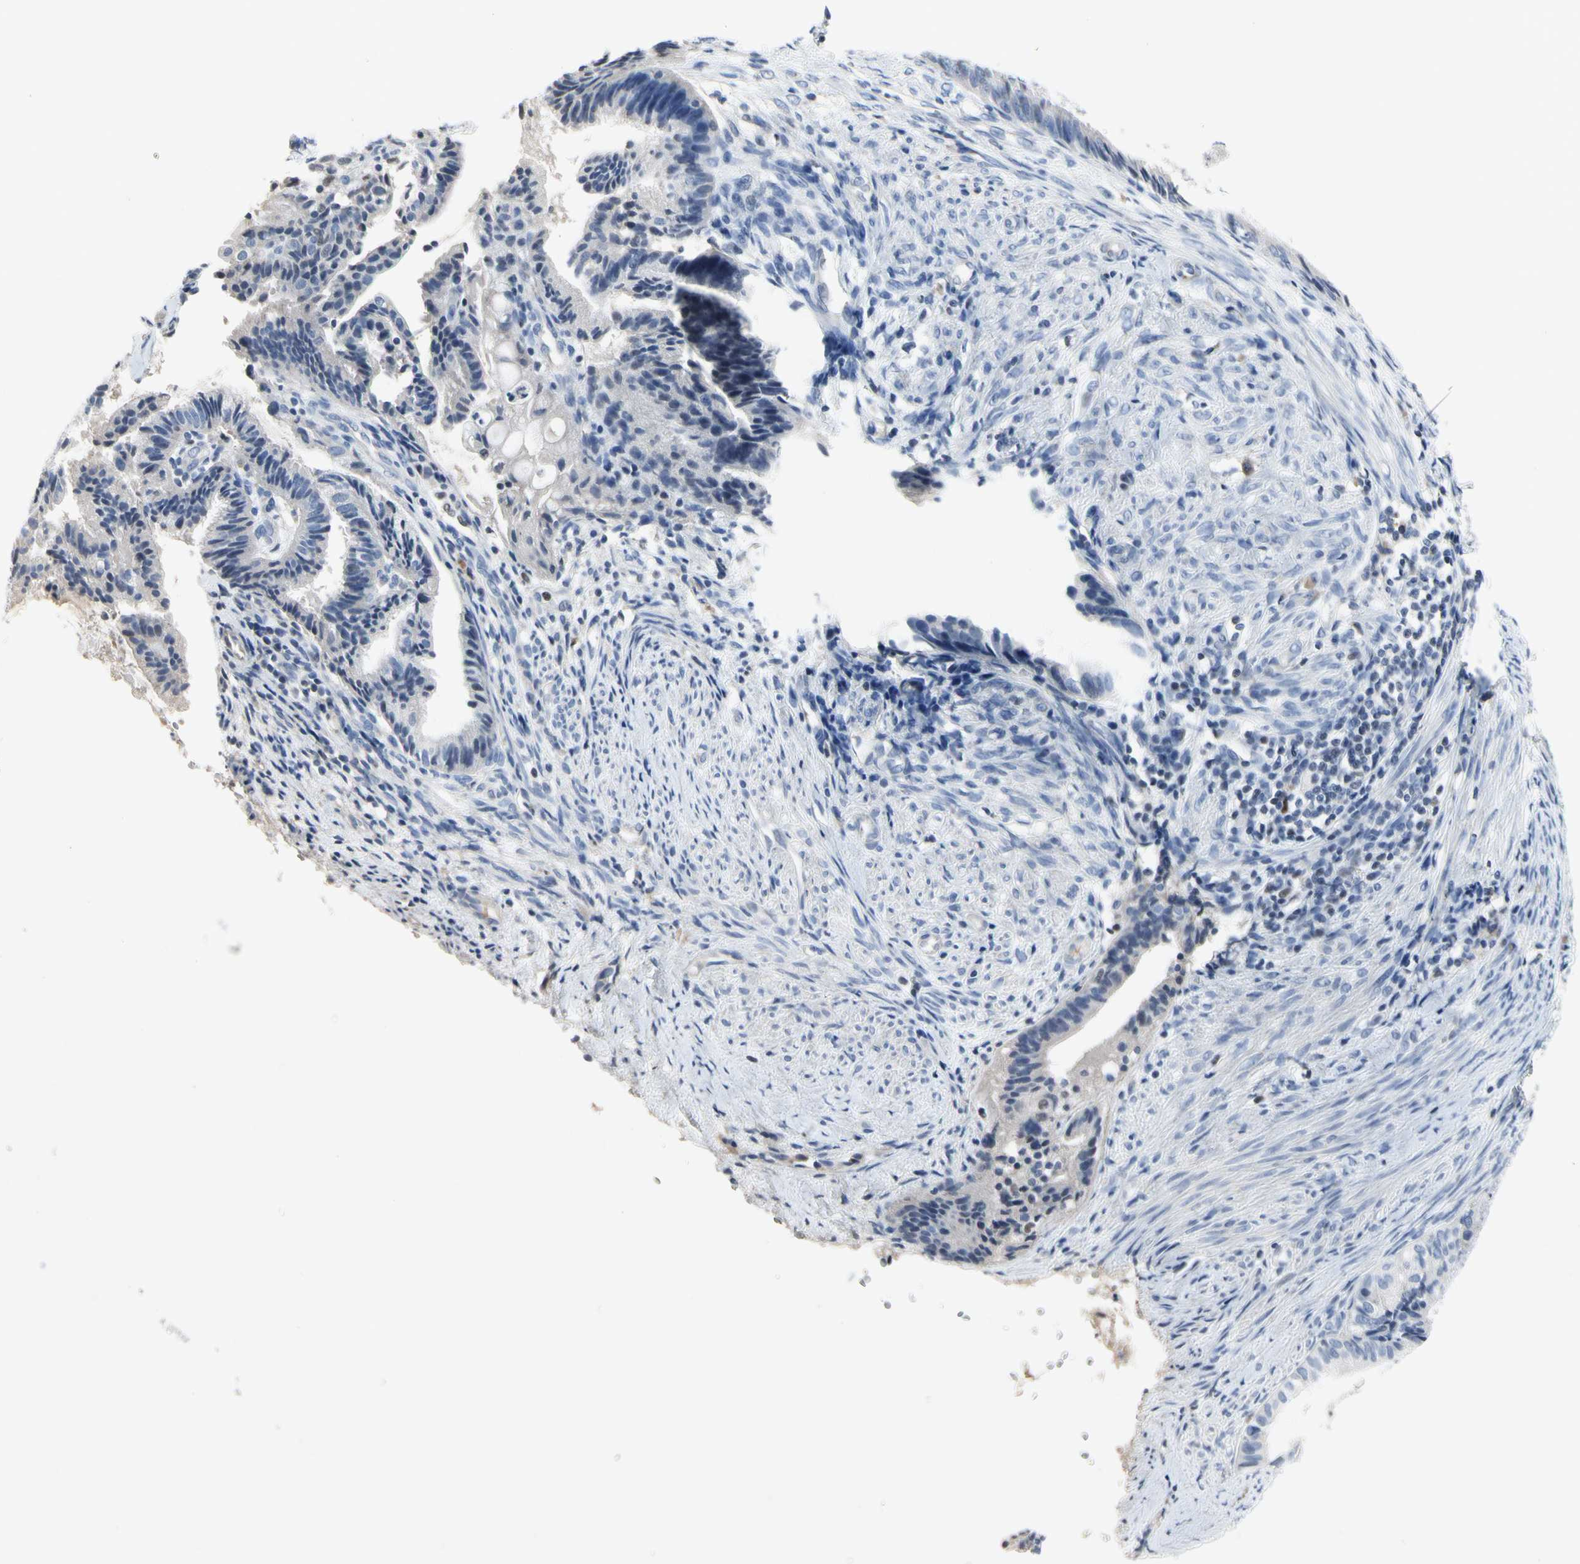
{"staining": {"intensity": "negative", "quantity": "none", "location": "none"}, "tissue": "endometrial cancer", "cell_type": "Tumor cells", "image_type": "cancer", "snomed": [{"axis": "morphology", "description": "Adenocarcinoma, NOS"}, {"axis": "topography", "description": "Endometrium"}], "caption": "This micrograph is of endometrial adenocarcinoma stained with immunohistochemistry to label a protein in brown with the nuclei are counter-stained blue. There is no expression in tumor cells. (Stains: DAB IHC with hematoxylin counter stain, Microscopy: brightfield microscopy at high magnification).", "gene": "ECRG4", "patient": {"sex": "female", "age": 86}}